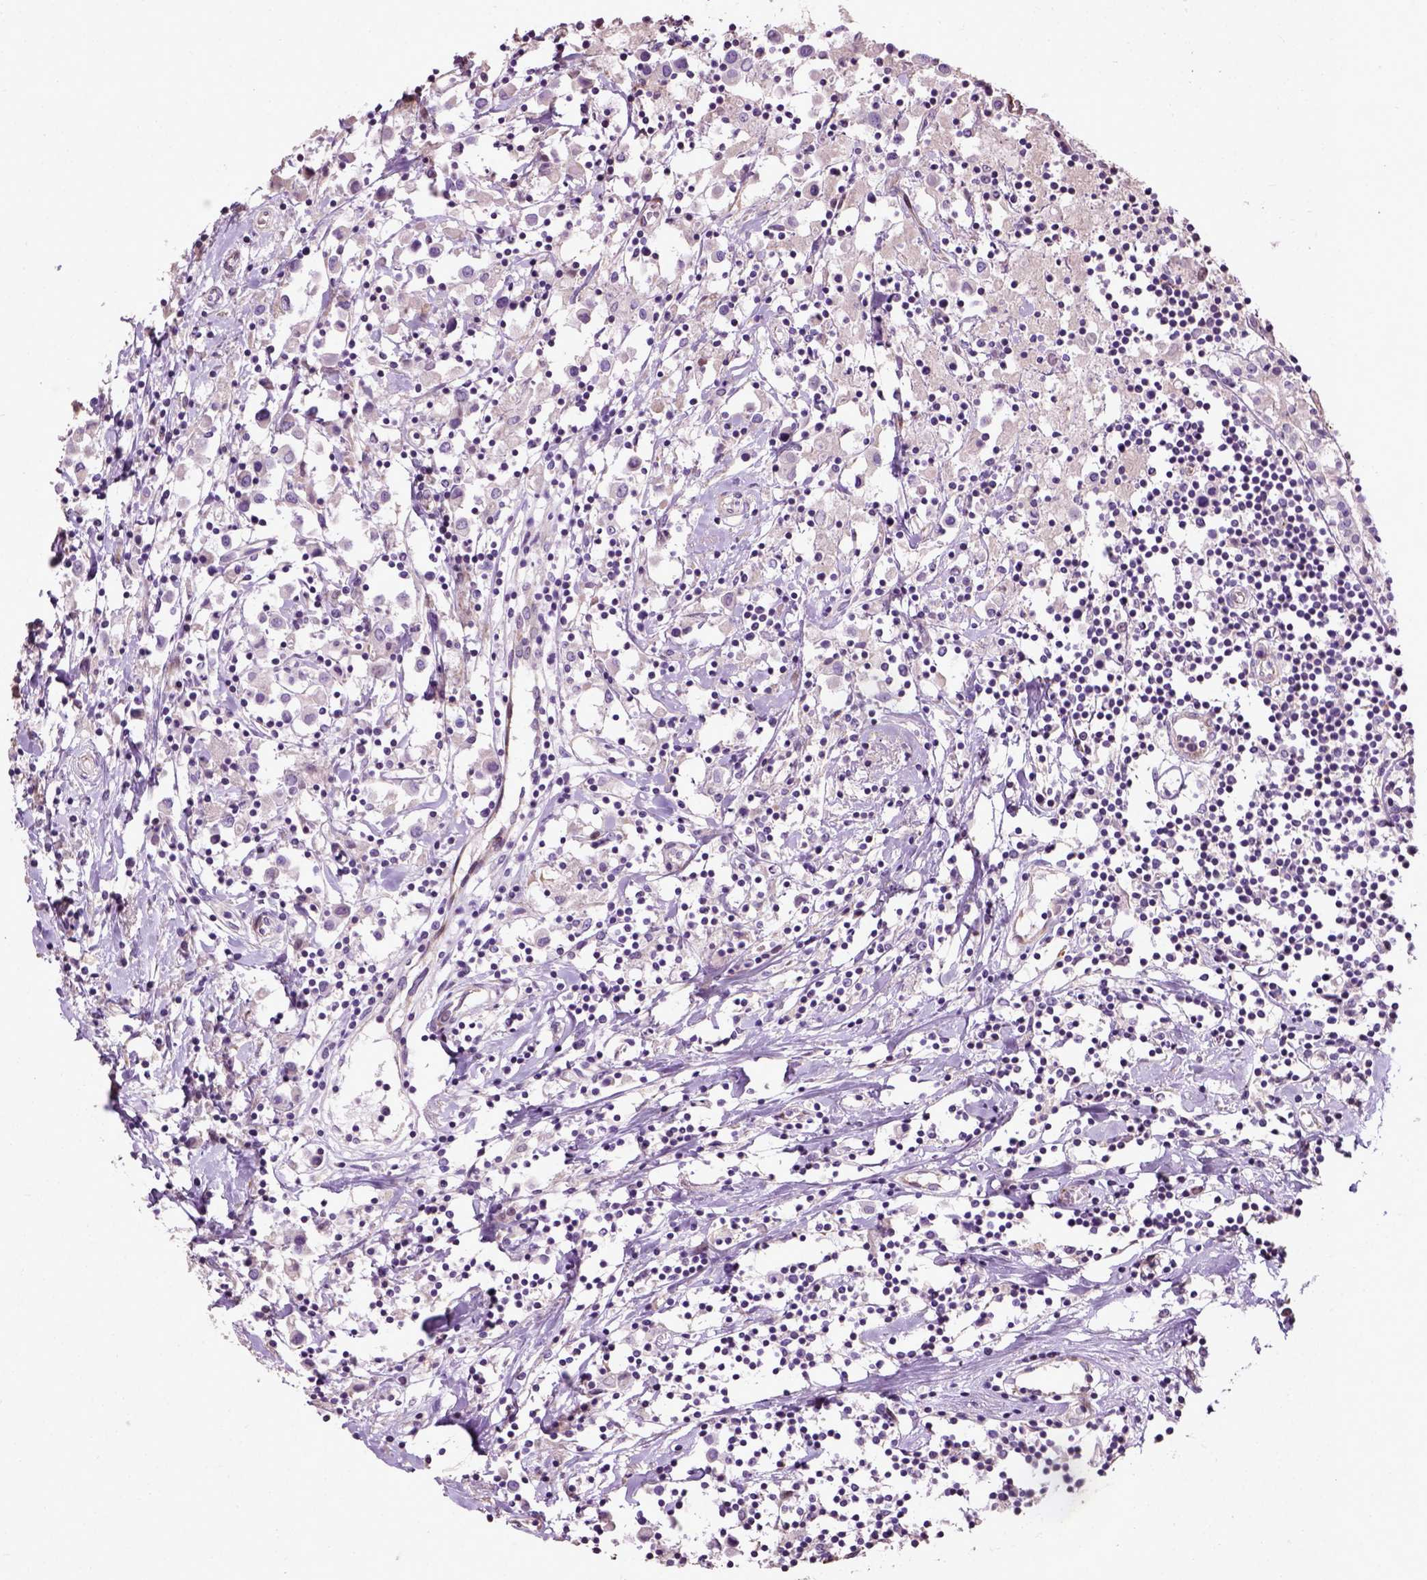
{"staining": {"intensity": "negative", "quantity": "none", "location": "none"}, "tissue": "breast cancer", "cell_type": "Tumor cells", "image_type": "cancer", "snomed": [{"axis": "morphology", "description": "Duct carcinoma"}, {"axis": "topography", "description": "Breast"}], "caption": "High magnification brightfield microscopy of intraductal carcinoma (breast) stained with DAB (brown) and counterstained with hematoxylin (blue): tumor cells show no significant positivity.", "gene": "PKP3", "patient": {"sex": "female", "age": 61}}